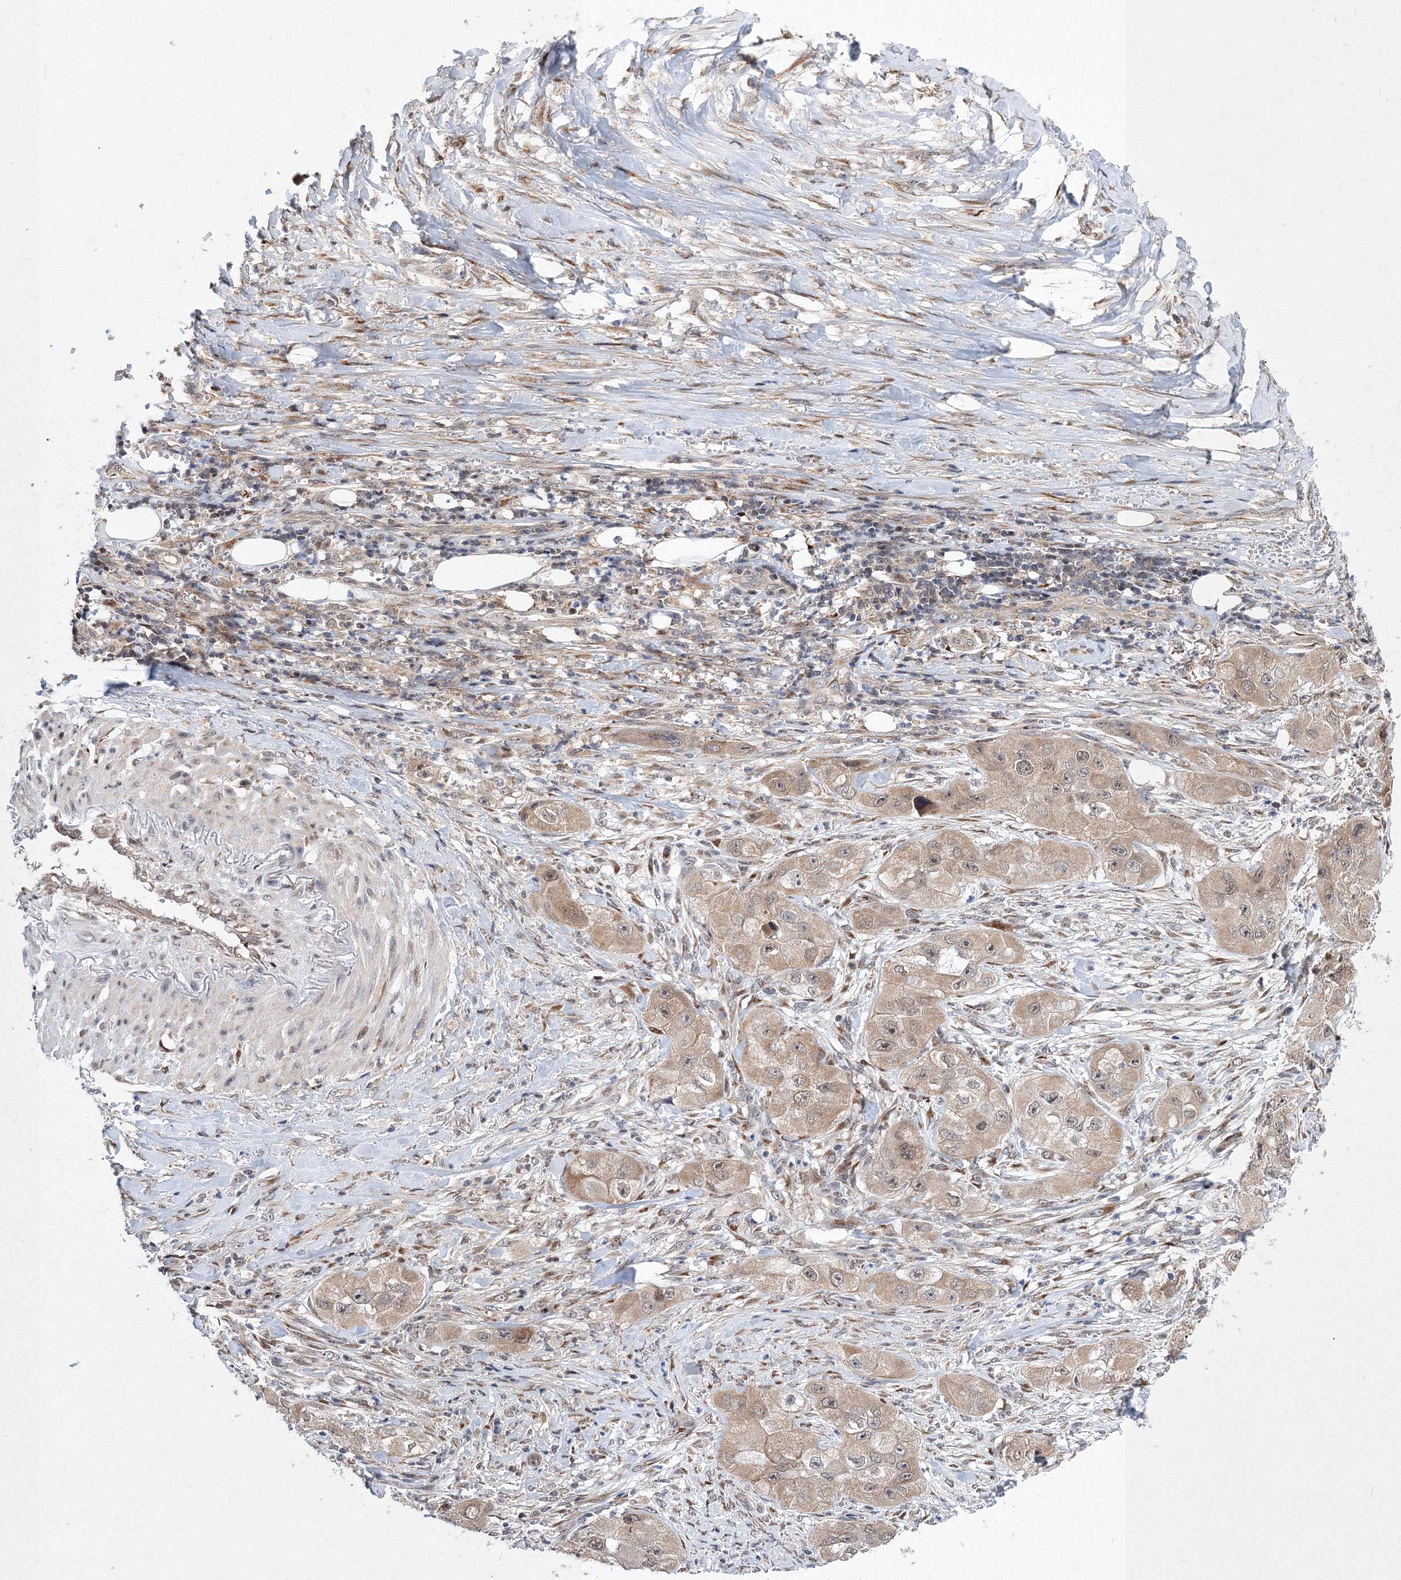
{"staining": {"intensity": "moderate", "quantity": ">75%", "location": "cytoplasmic/membranous,nuclear"}, "tissue": "skin cancer", "cell_type": "Tumor cells", "image_type": "cancer", "snomed": [{"axis": "morphology", "description": "Squamous cell carcinoma, NOS"}, {"axis": "topography", "description": "Skin"}, {"axis": "topography", "description": "Subcutis"}], "caption": "This image demonstrates immunohistochemistry (IHC) staining of squamous cell carcinoma (skin), with medium moderate cytoplasmic/membranous and nuclear expression in approximately >75% of tumor cells.", "gene": "GPN1", "patient": {"sex": "male", "age": 73}}